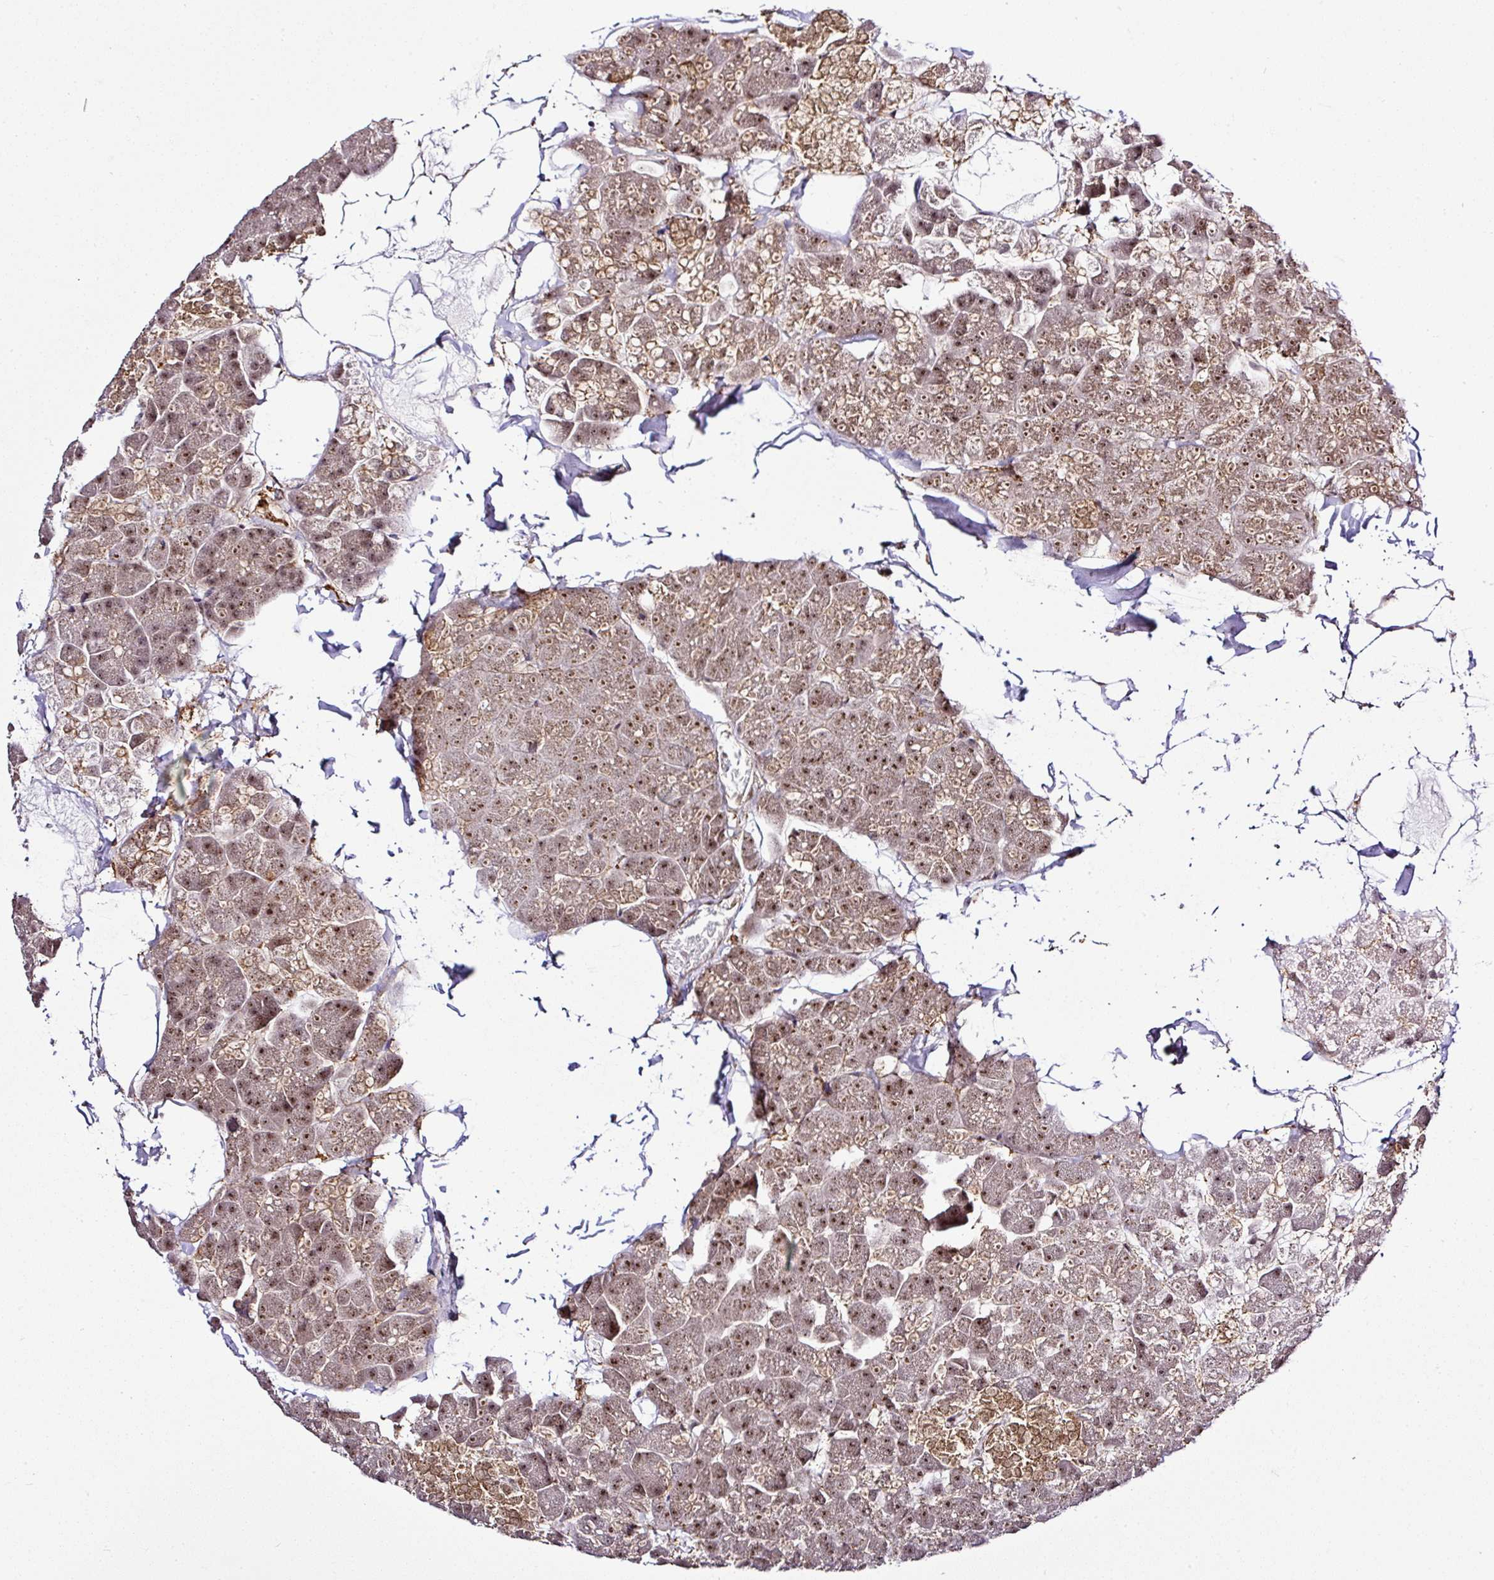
{"staining": {"intensity": "moderate", "quantity": ">75%", "location": "cytoplasmic/membranous,nuclear"}, "tissue": "pancreas", "cell_type": "Exocrine glandular cells", "image_type": "normal", "snomed": [{"axis": "morphology", "description": "Normal tissue, NOS"}, {"axis": "topography", "description": "Pancreas"}], "caption": "This histopathology image reveals IHC staining of benign human pancreas, with medium moderate cytoplasmic/membranous,nuclear staining in approximately >75% of exocrine glandular cells.", "gene": "FAM153A", "patient": {"sex": "male", "age": 35}}